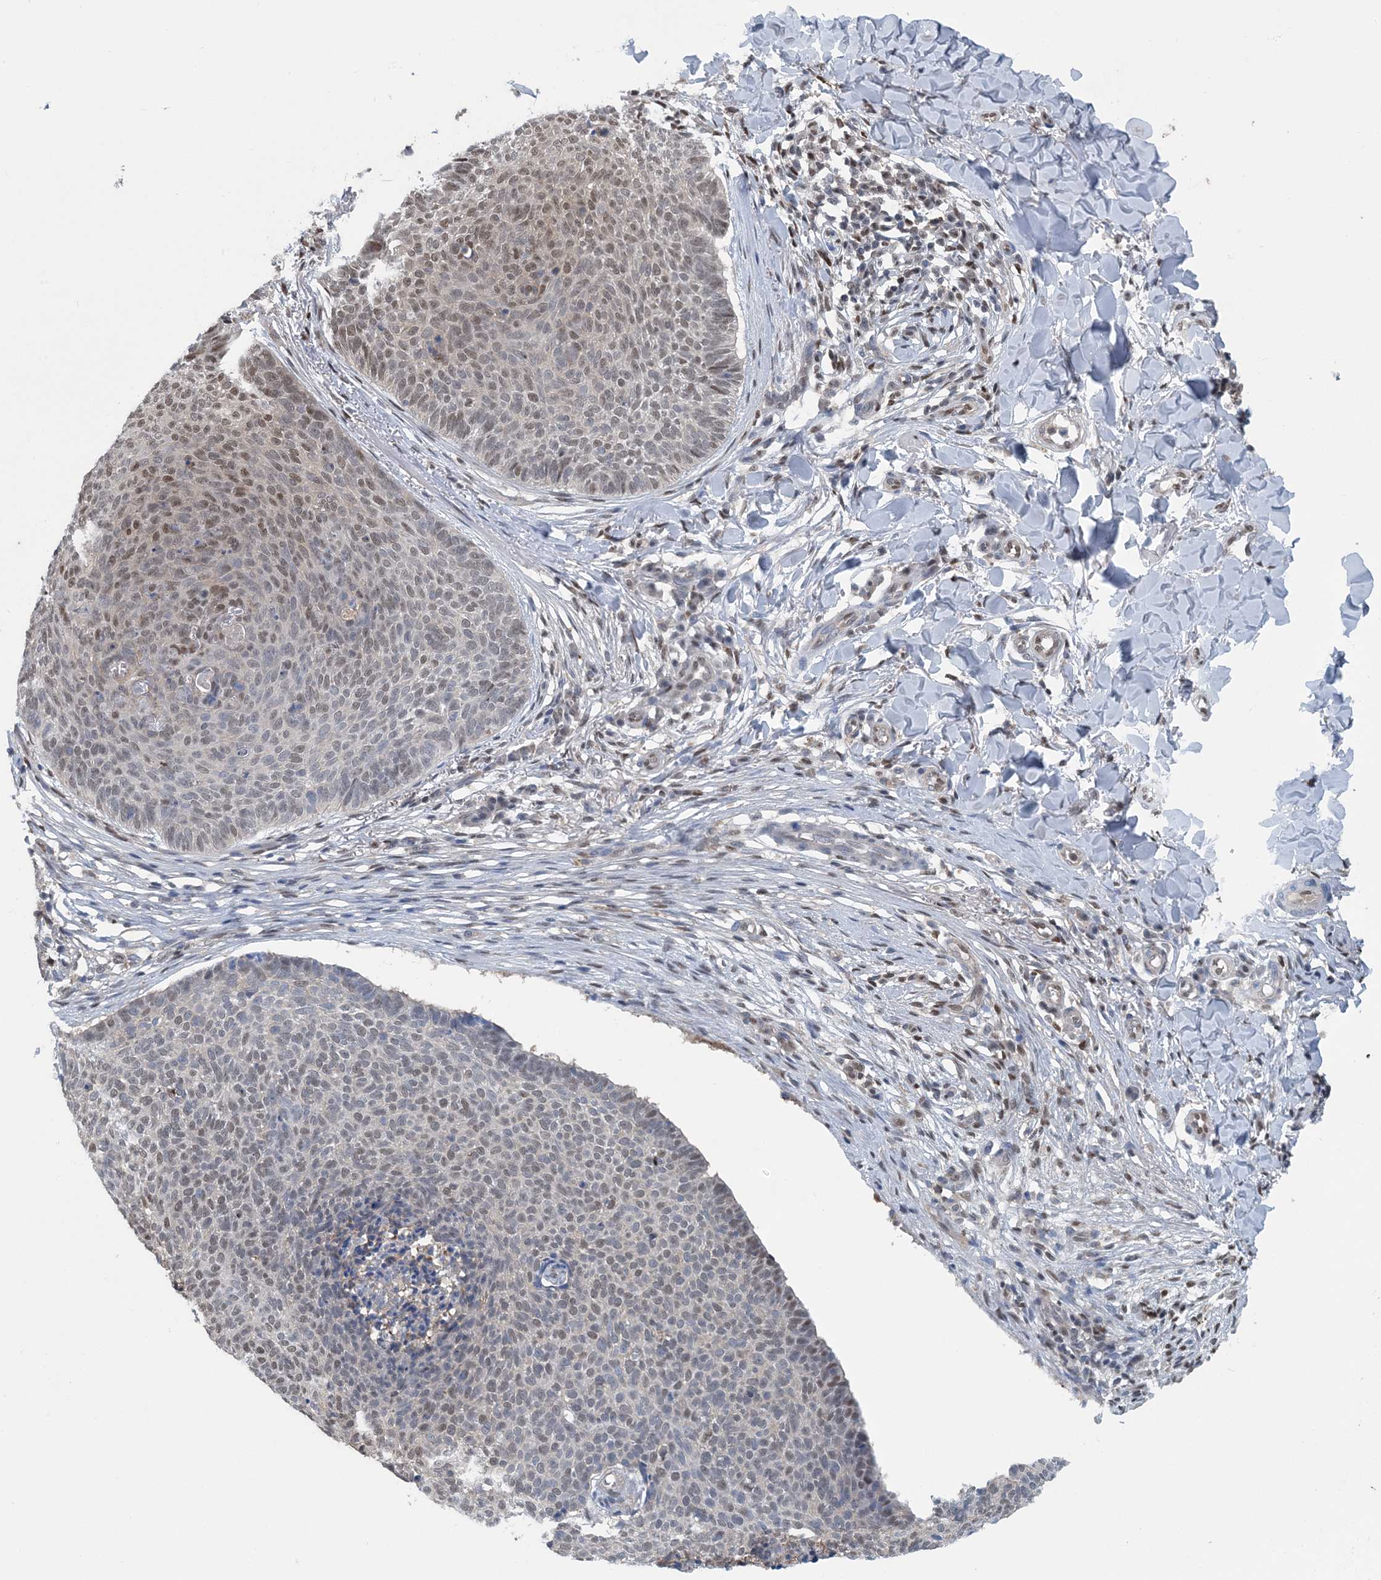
{"staining": {"intensity": "moderate", "quantity": "<25%", "location": "nuclear"}, "tissue": "skin cancer", "cell_type": "Tumor cells", "image_type": "cancer", "snomed": [{"axis": "morphology", "description": "Normal tissue, NOS"}, {"axis": "morphology", "description": "Basal cell carcinoma"}, {"axis": "topography", "description": "Skin"}], "caption": "A brown stain highlights moderate nuclear staining of a protein in human skin basal cell carcinoma tumor cells.", "gene": "HIKESHI", "patient": {"sex": "male", "age": 50}}